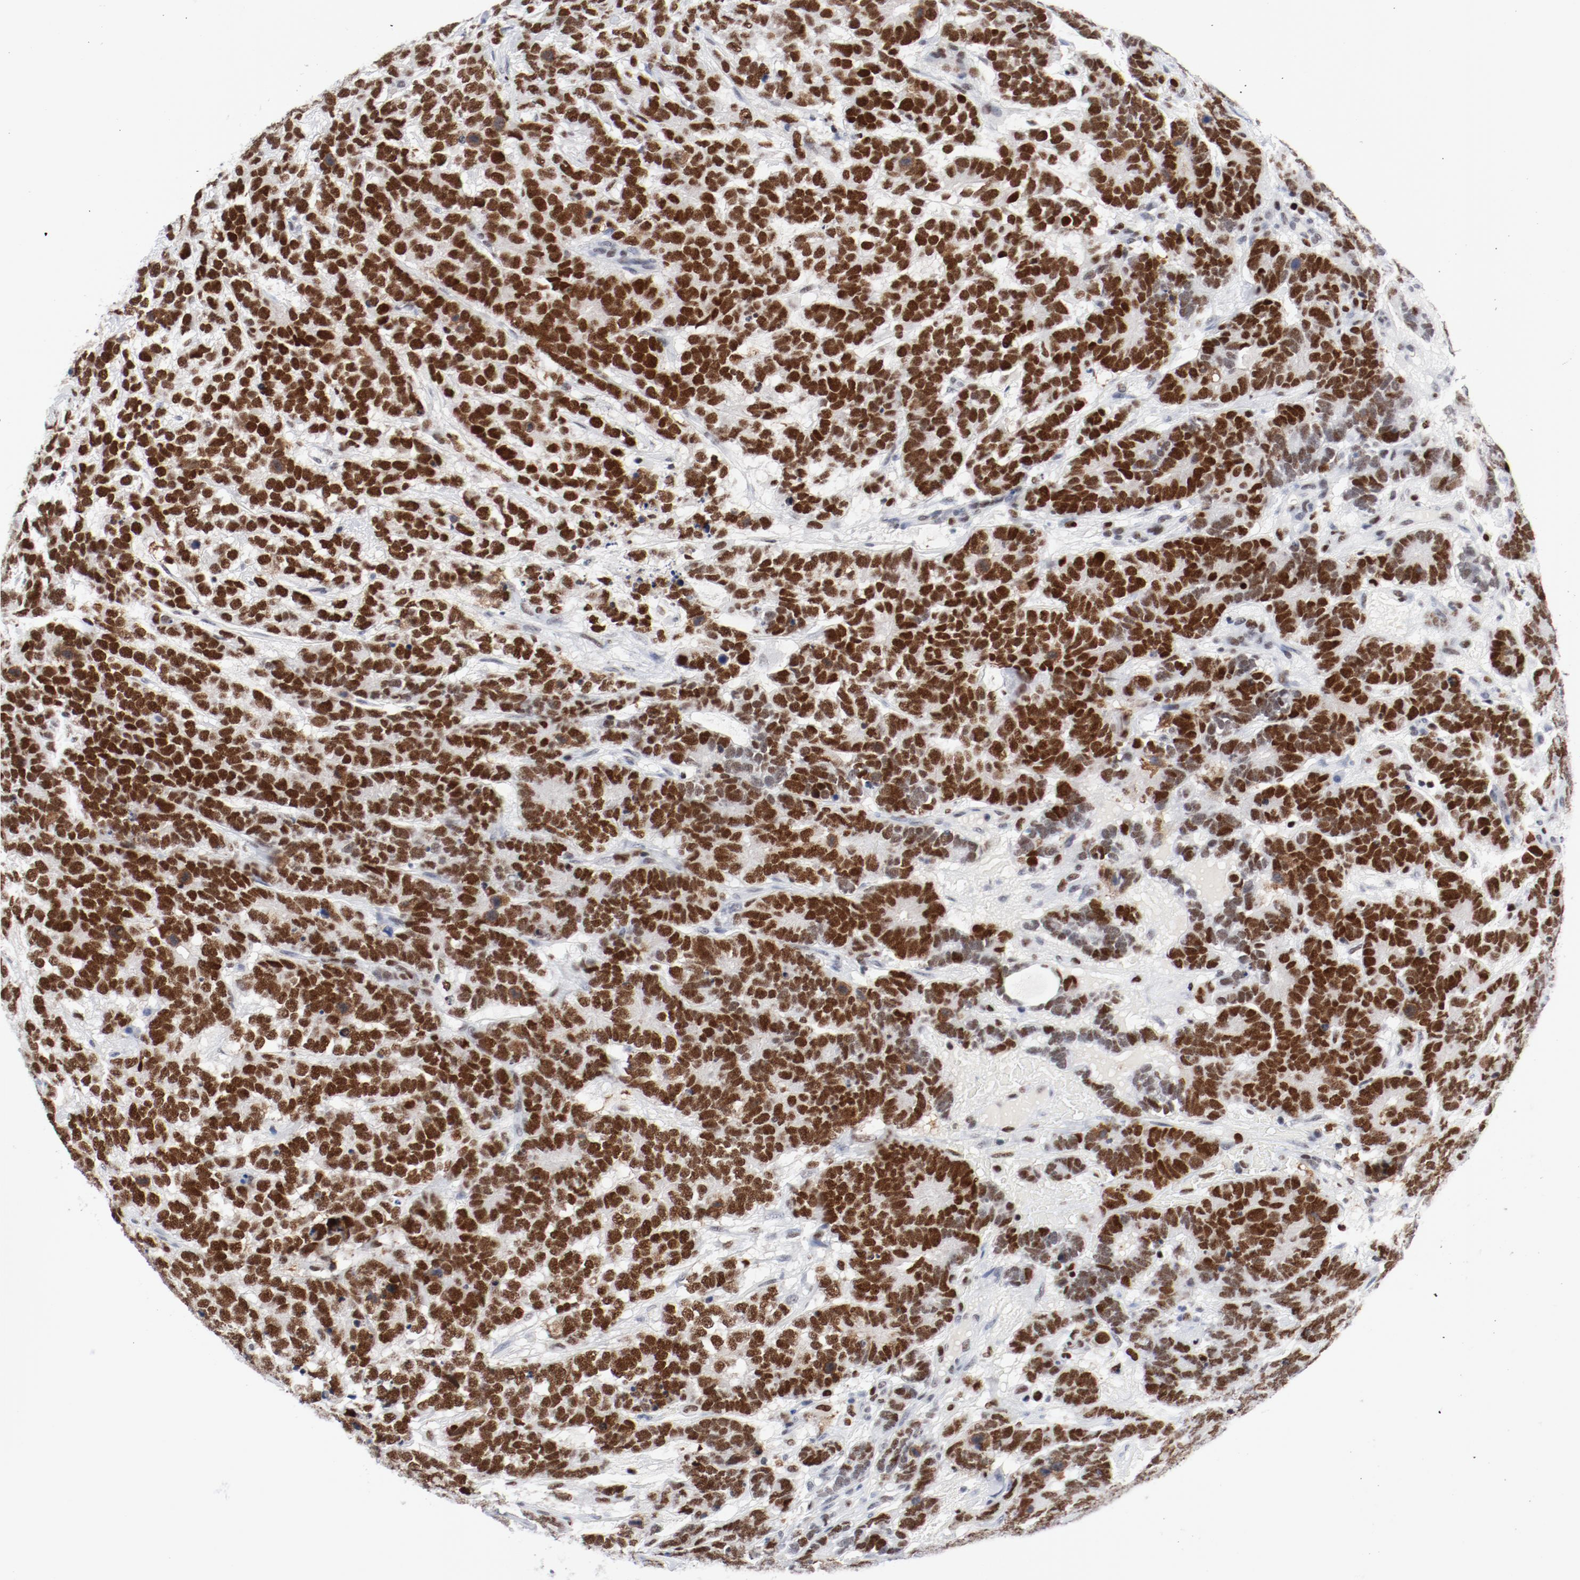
{"staining": {"intensity": "strong", "quantity": ">75%", "location": "nuclear"}, "tissue": "testis cancer", "cell_type": "Tumor cells", "image_type": "cancer", "snomed": [{"axis": "morphology", "description": "Carcinoma, Embryonal, NOS"}, {"axis": "topography", "description": "Testis"}], "caption": "Protein expression analysis of testis embryonal carcinoma shows strong nuclear staining in approximately >75% of tumor cells.", "gene": "POLD1", "patient": {"sex": "male", "age": 26}}